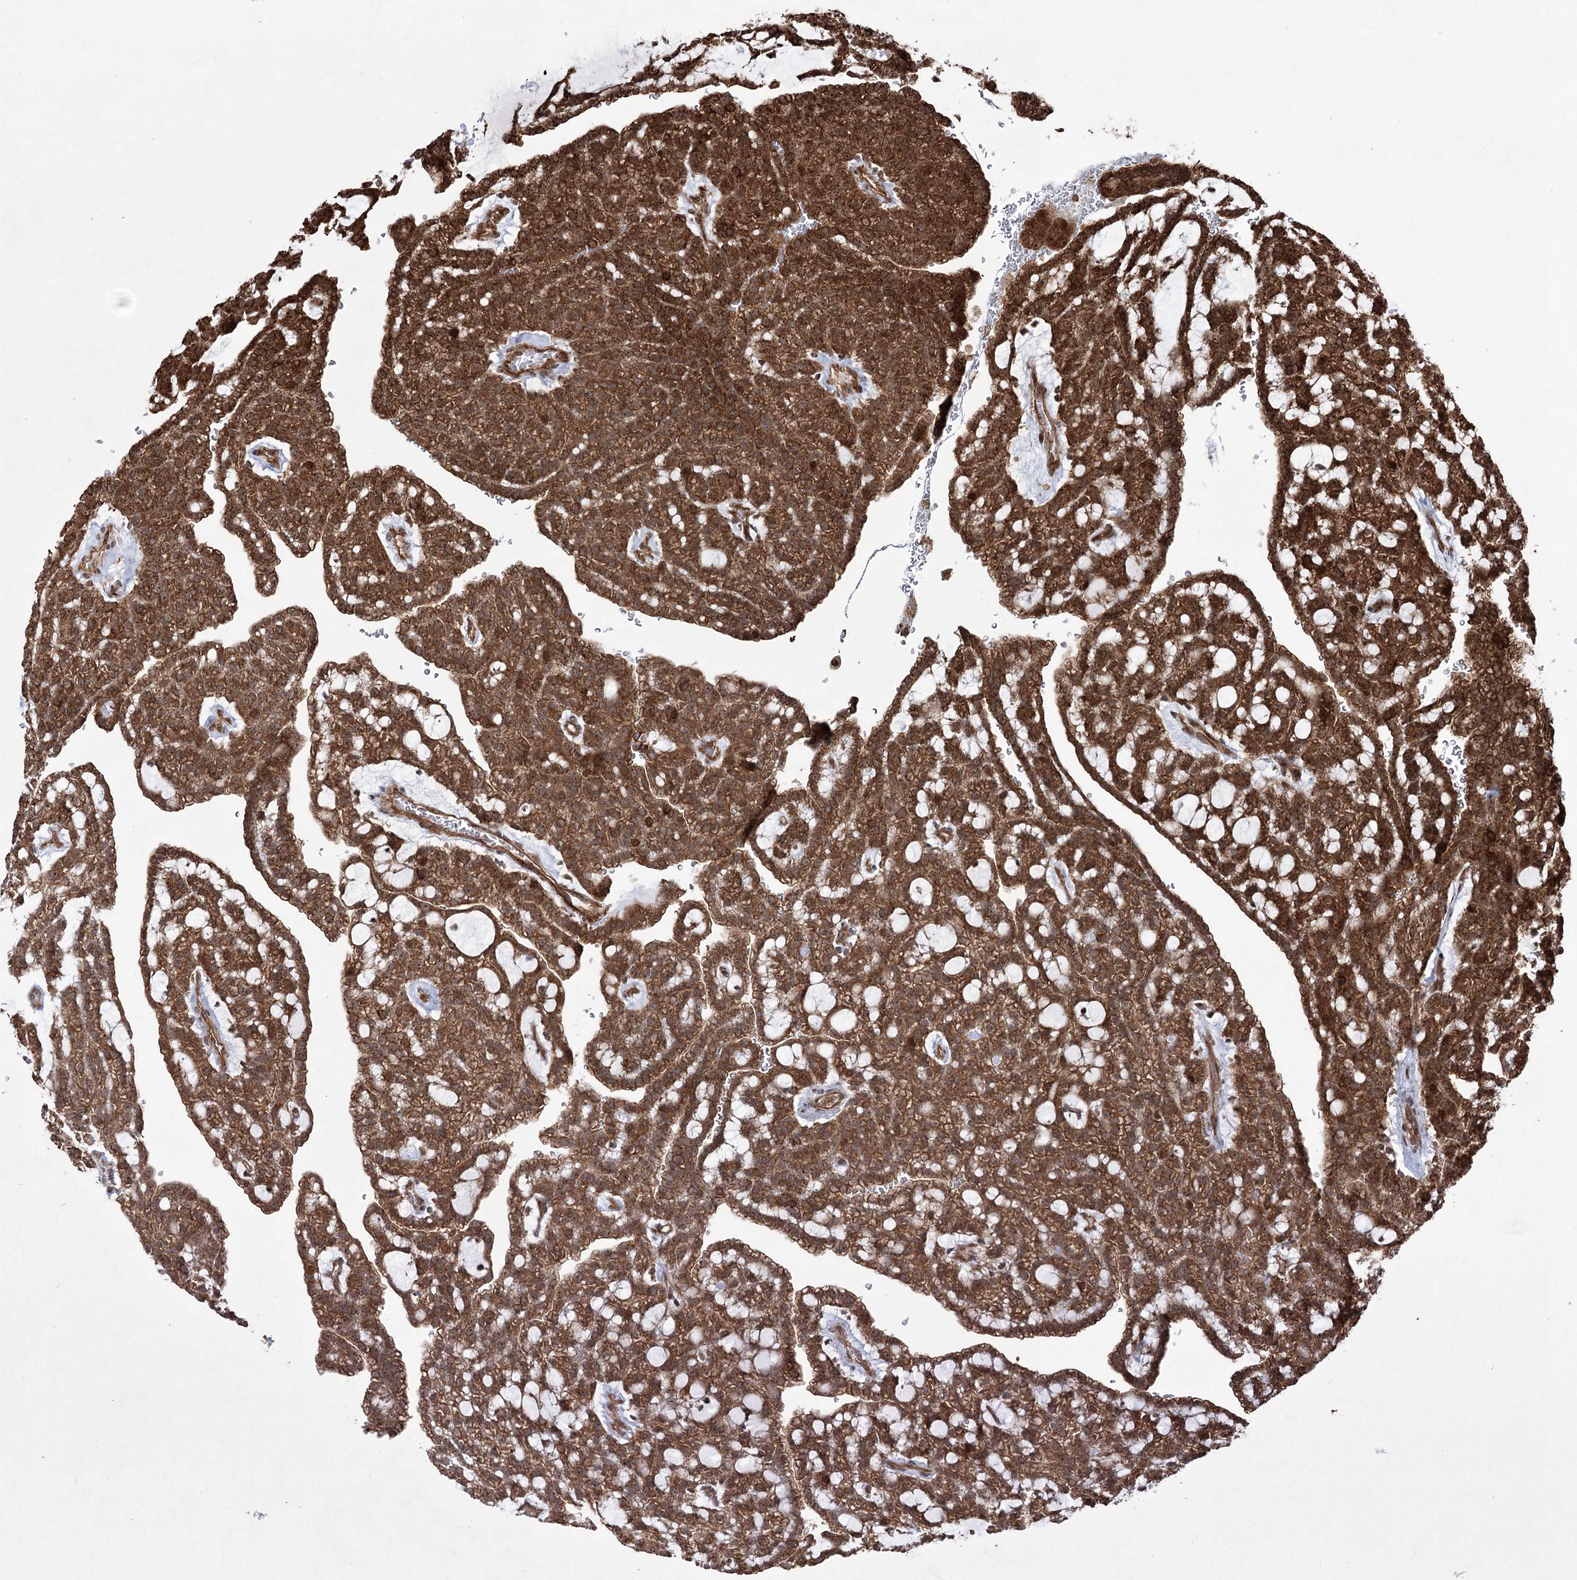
{"staining": {"intensity": "strong", "quantity": ">75%", "location": "cytoplasmic/membranous"}, "tissue": "renal cancer", "cell_type": "Tumor cells", "image_type": "cancer", "snomed": [{"axis": "morphology", "description": "Adenocarcinoma, NOS"}, {"axis": "topography", "description": "Kidney"}], "caption": "Renal adenocarcinoma stained for a protein exhibits strong cytoplasmic/membranous positivity in tumor cells. Nuclei are stained in blue.", "gene": "SERINC5", "patient": {"sex": "male", "age": 63}}